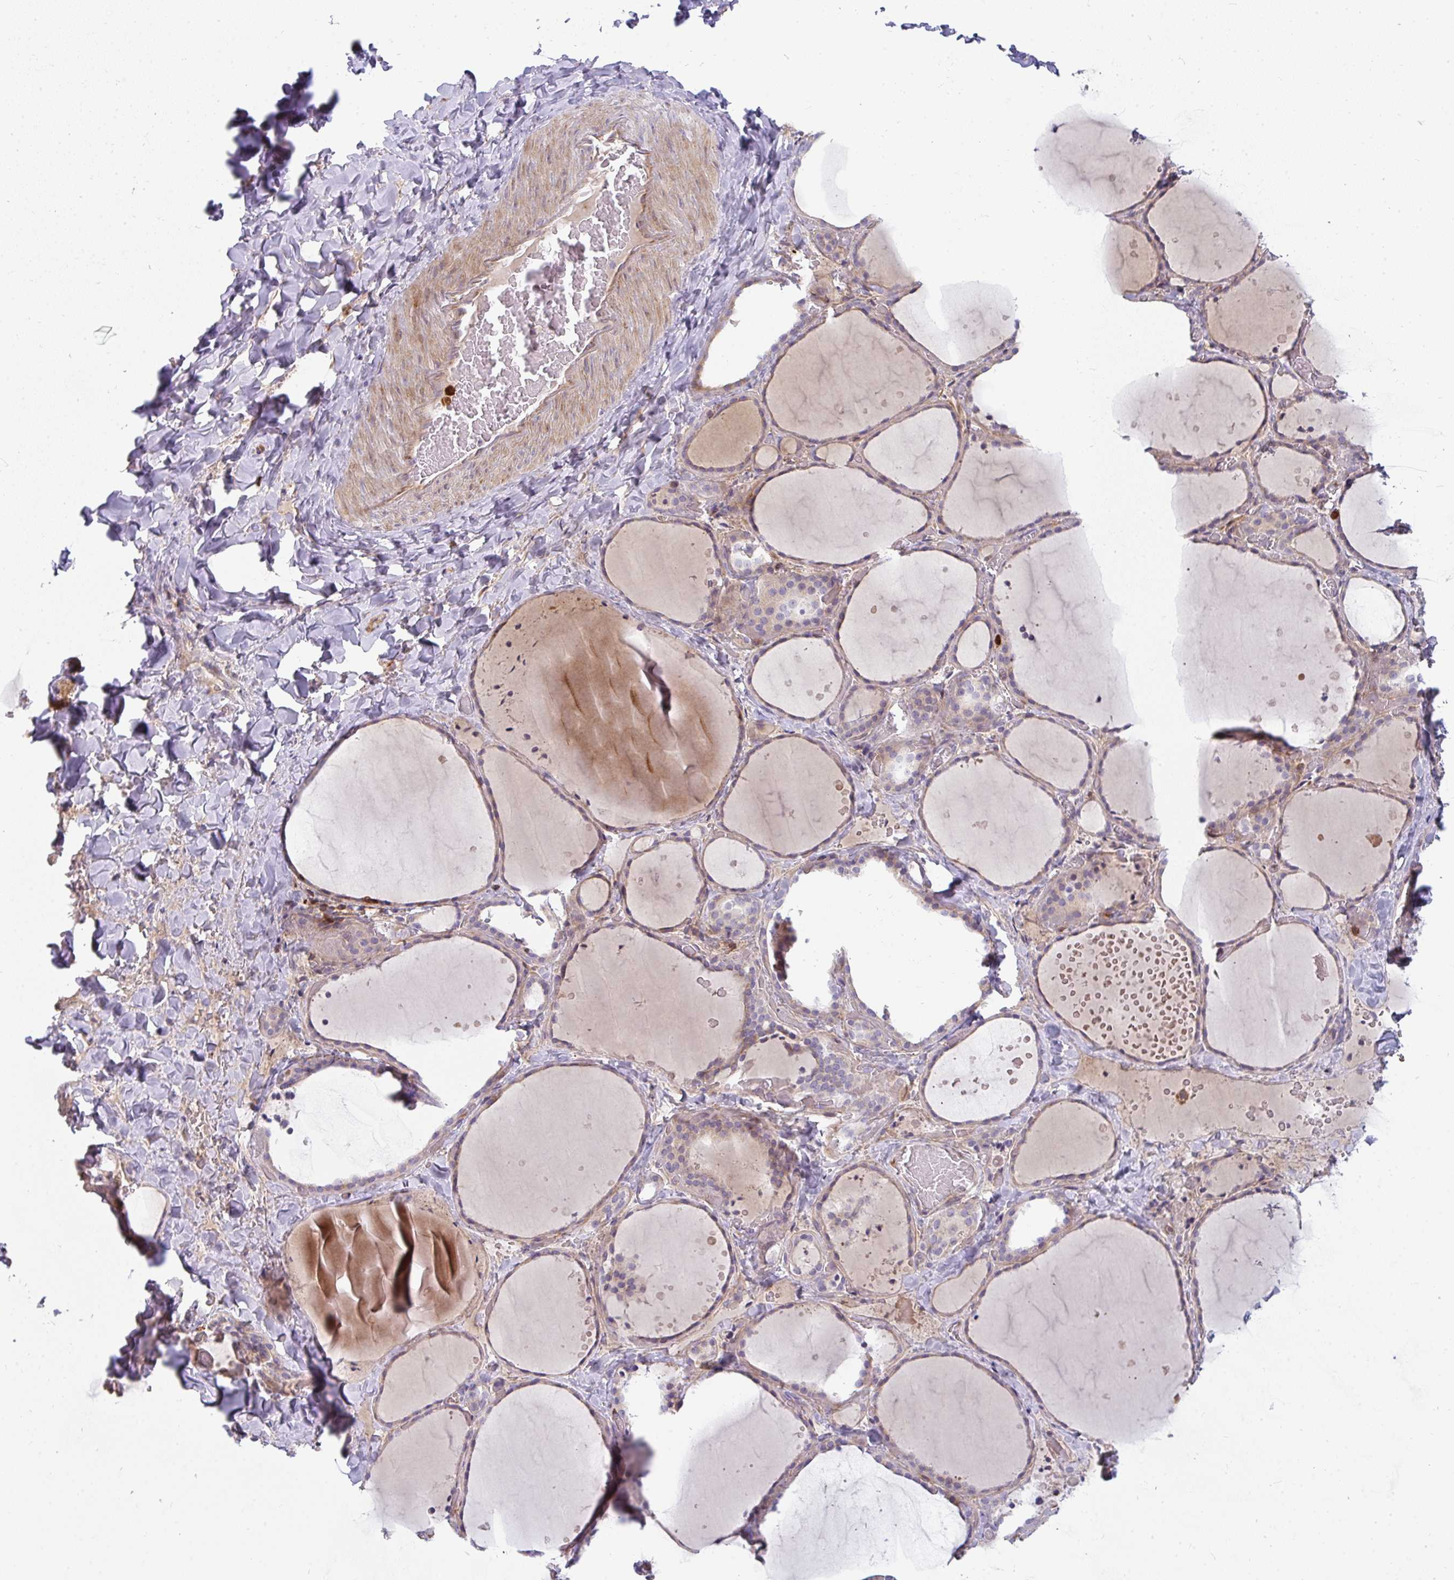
{"staining": {"intensity": "moderate", "quantity": ">75%", "location": "cytoplasmic/membranous"}, "tissue": "thyroid gland", "cell_type": "Glandular cells", "image_type": "normal", "snomed": [{"axis": "morphology", "description": "Normal tissue, NOS"}, {"axis": "topography", "description": "Thyroid gland"}], "caption": "A histopathology image of thyroid gland stained for a protein demonstrates moderate cytoplasmic/membranous brown staining in glandular cells. The protein is stained brown, and the nuclei are stained in blue (DAB IHC with brightfield microscopy, high magnification).", "gene": "CSF3R", "patient": {"sex": "female", "age": 36}}